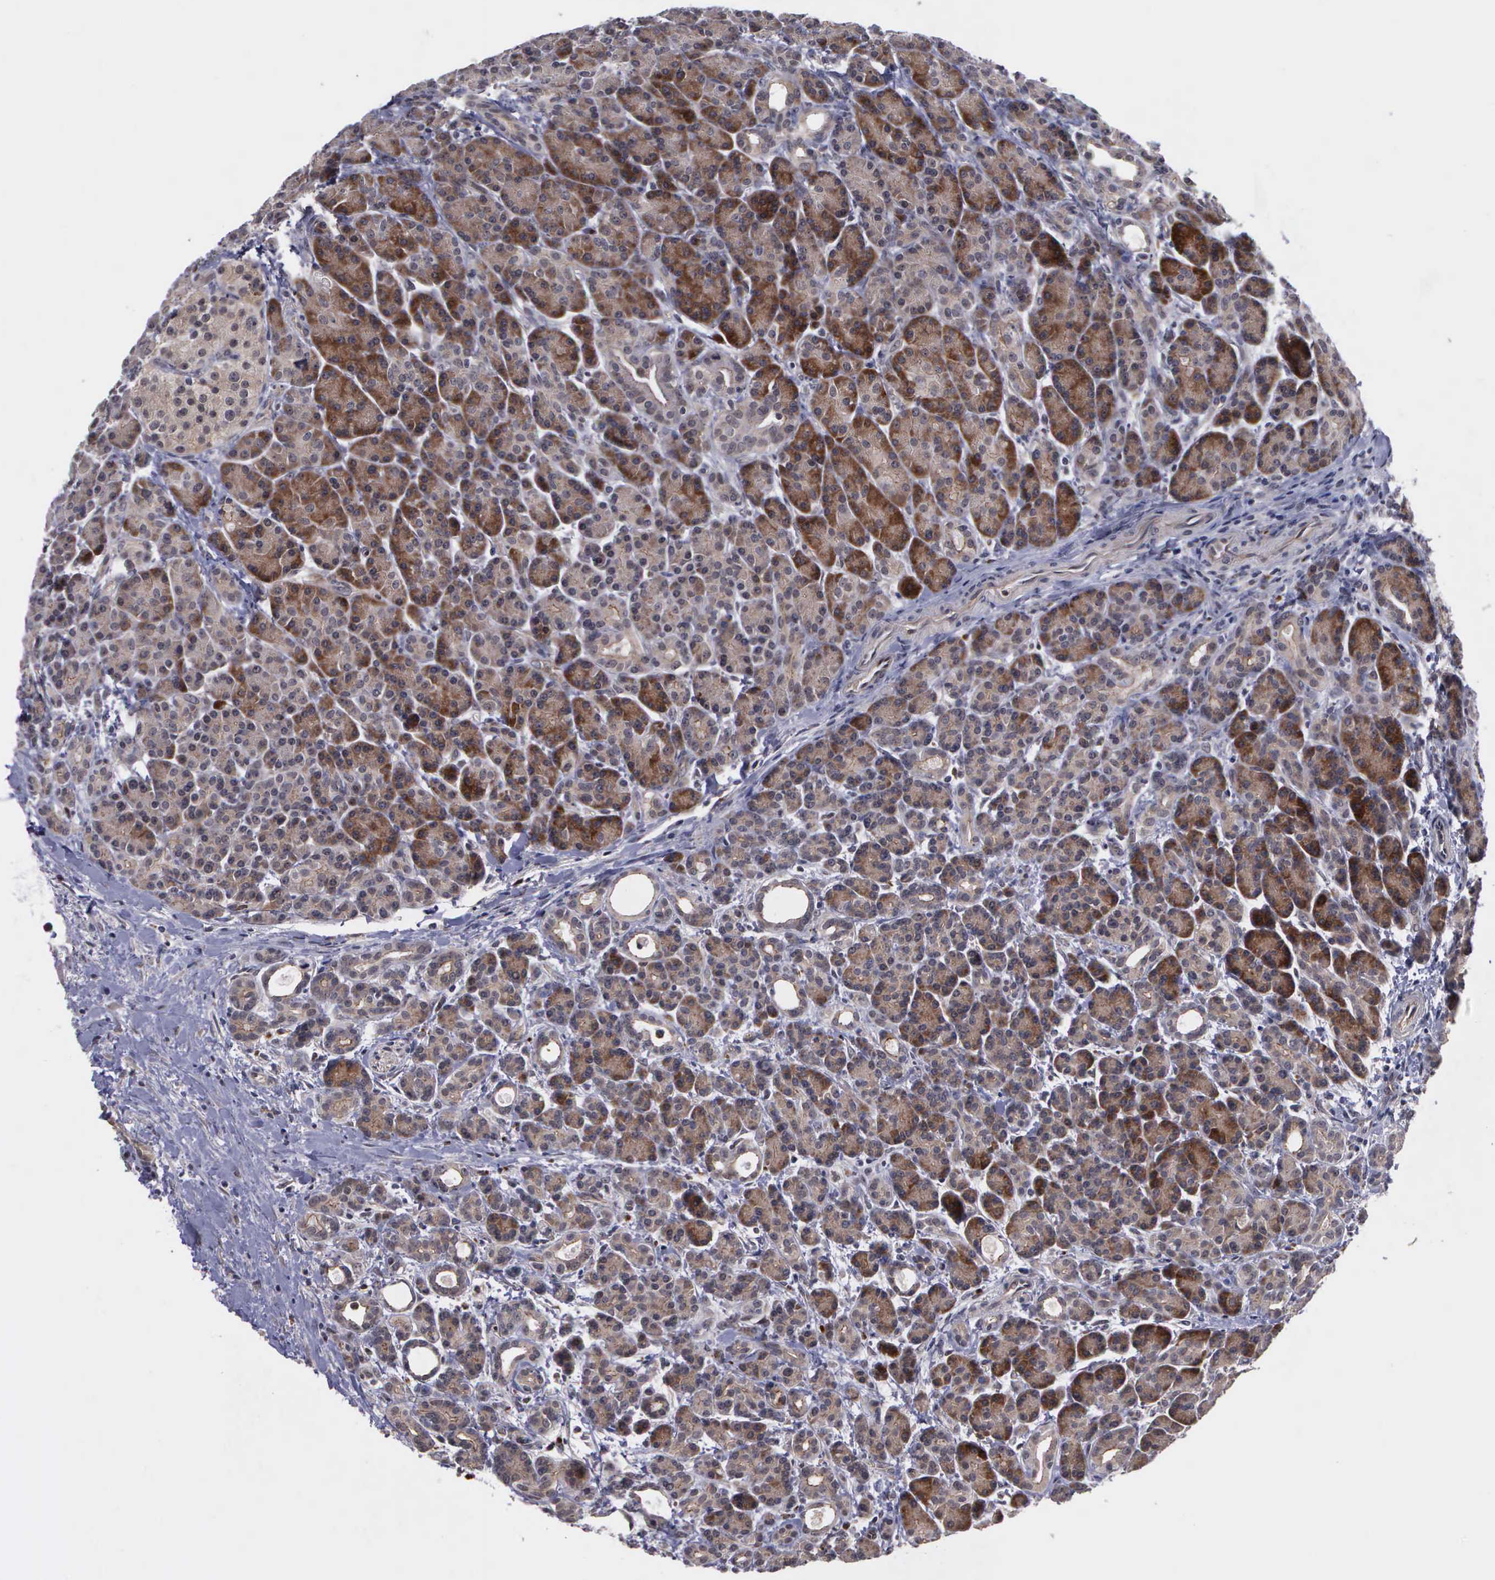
{"staining": {"intensity": "moderate", "quantity": ">75%", "location": "cytoplasmic/membranous"}, "tissue": "pancreas", "cell_type": "Exocrine glandular cells", "image_type": "normal", "snomed": [{"axis": "morphology", "description": "Normal tissue, NOS"}, {"axis": "topography", "description": "Pancreas"}], "caption": "This is an image of immunohistochemistry (IHC) staining of benign pancreas, which shows moderate expression in the cytoplasmic/membranous of exocrine glandular cells.", "gene": "MAP3K9", "patient": {"sex": "female", "age": 77}}